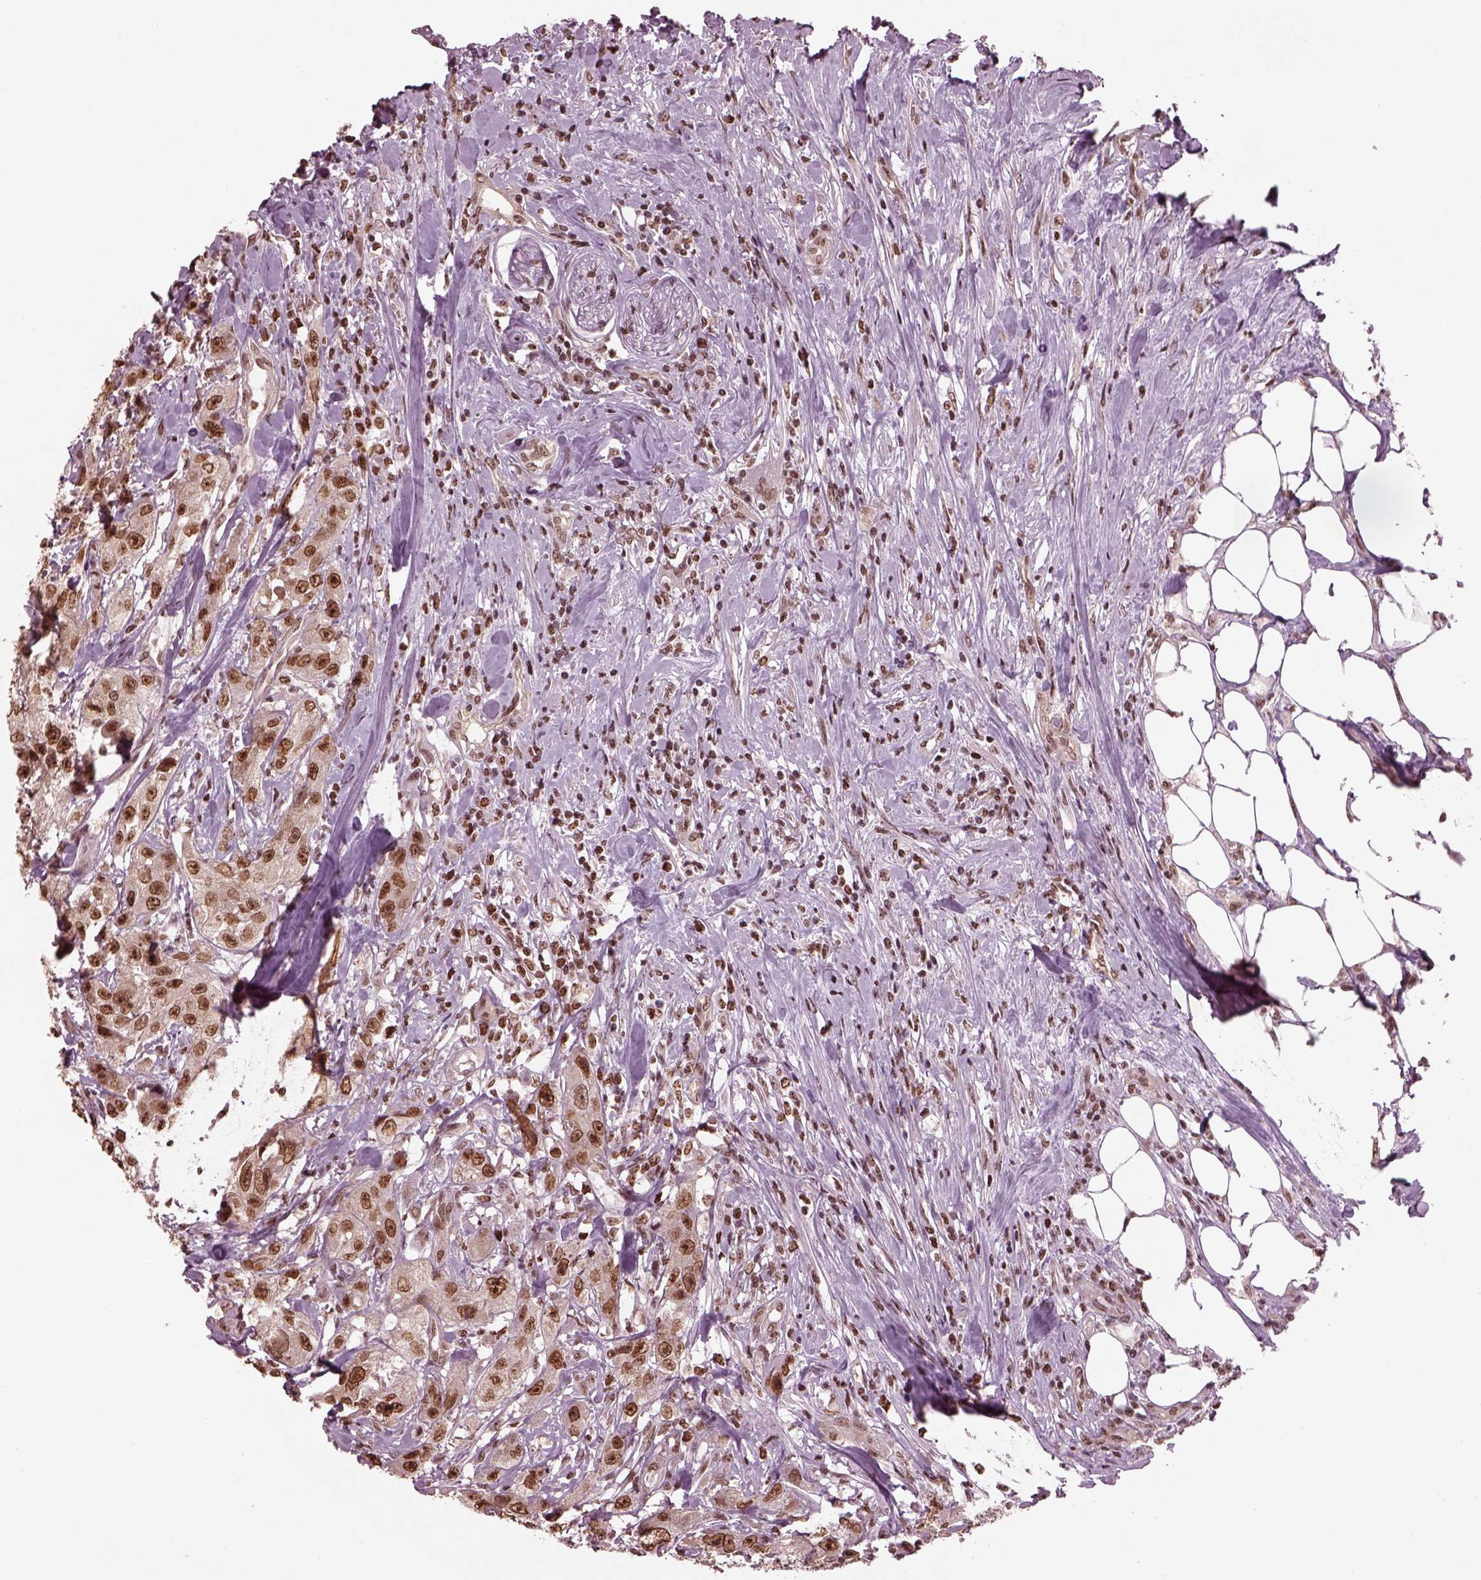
{"staining": {"intensity": "strong", "quantity": ">75%", "location": "nuclear"}, "tissue": "urothelial cancer", "cell_type": "Tumor cells", "image_type": "cancer", "snomed": [{"axis": "morphology", "description": "Urothelial carcinoma, High grade"}, {"axis": "topography", "description": "Urinary bladder"}], "caption": "Human urothelial cancer stained for a protein (brown) shows strong nuclear positive expression in approximately >75% of tumor cells.", "gene": "RUVBL2", "patient": {"sex": "male", "age": 79}}